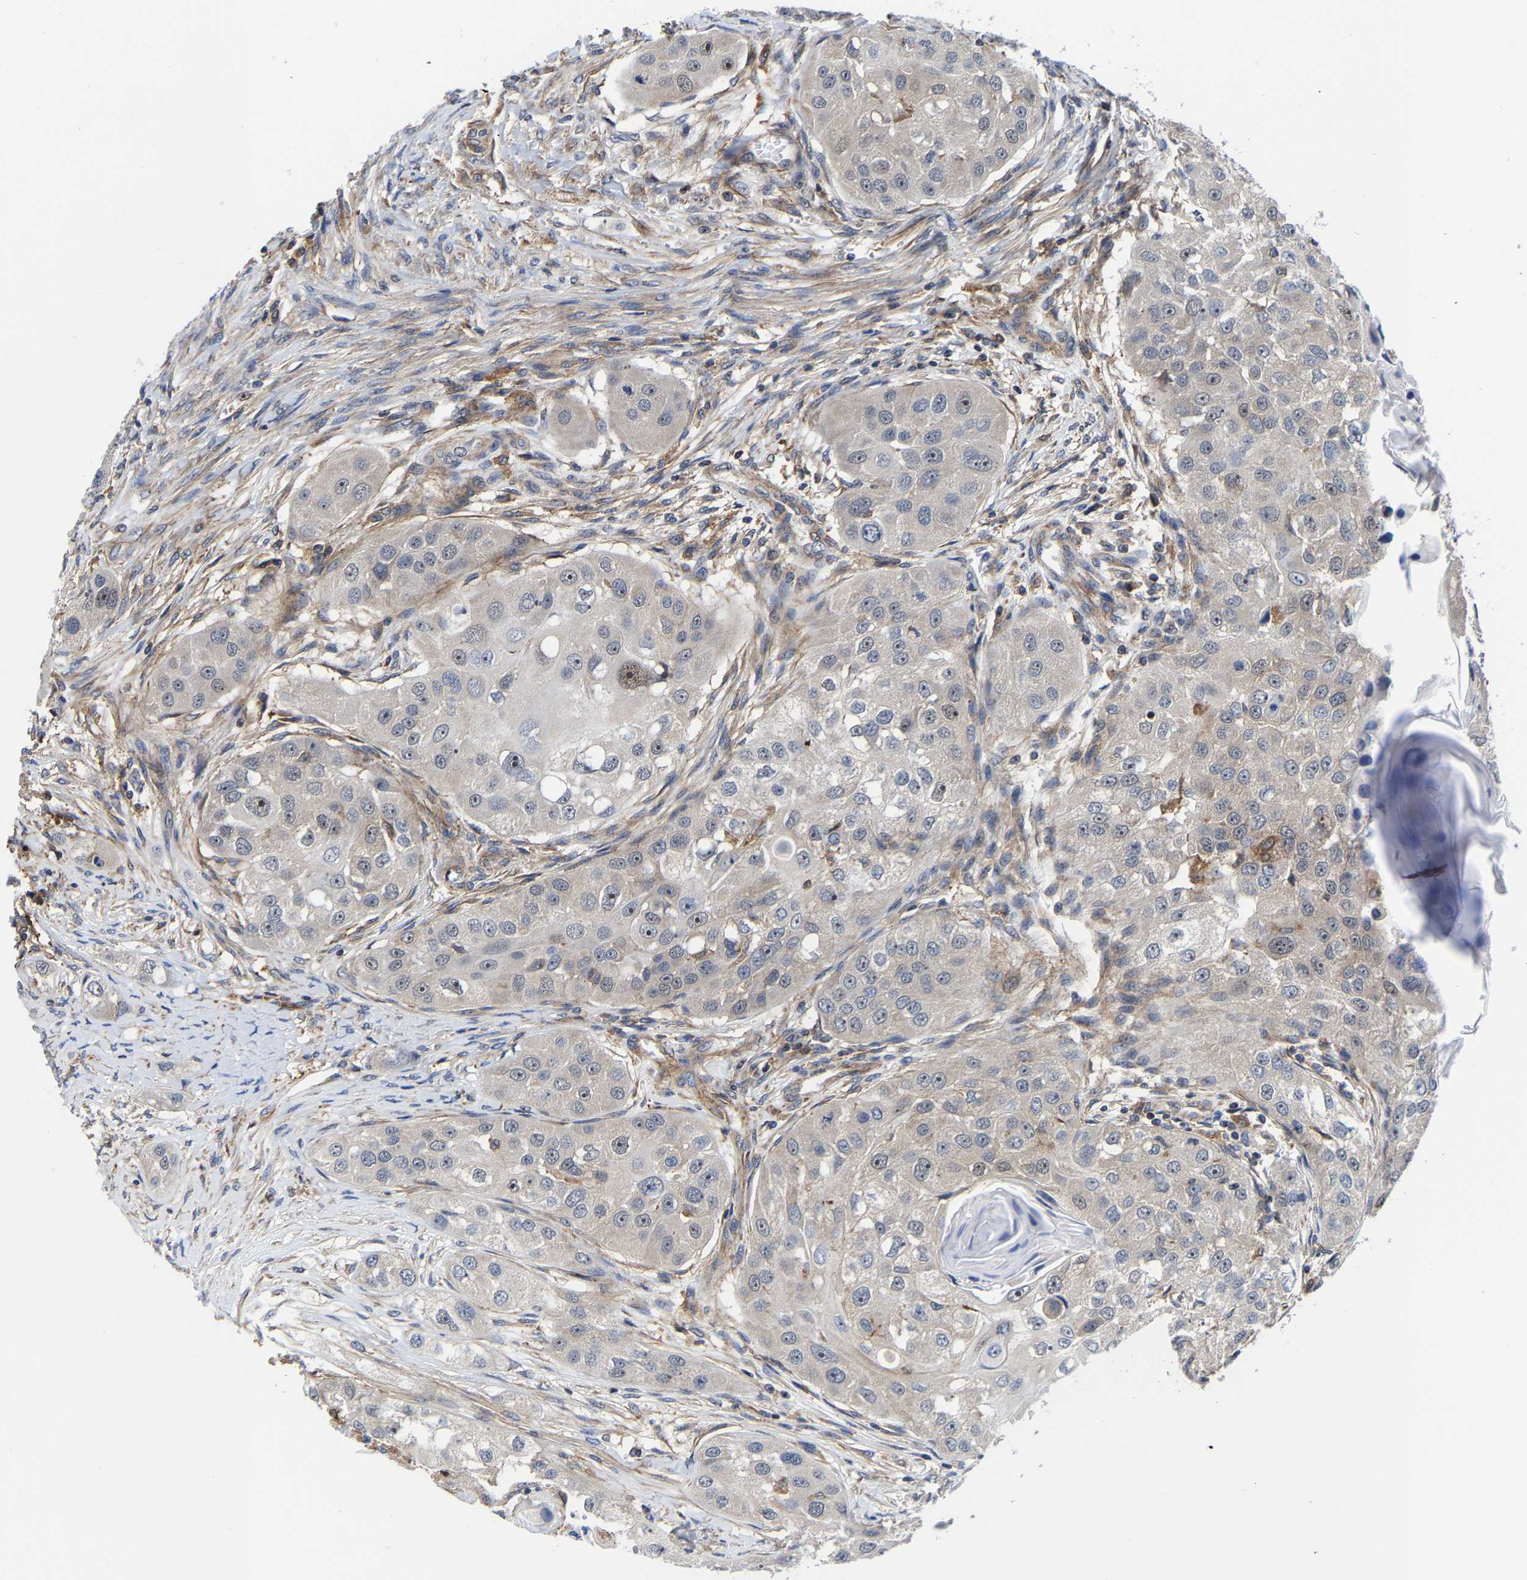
{"staining": {"intensity": "moderate", "quantity": "<25%", "location": "nuclear"}, "tissue": "head and neck cancer", "cell_type": "Tumor cells", "image_type": "cancer", "snomed": [{"axis": "morphology", "description": "Normal tissue, NOS"}, {"axis": "morphology", "description": "Squamous cell carcinoma, NOS"}, {"axis": "topography", "description": "Skeletal muscle"}, {"axis": "topography", "description": "Head-Neck"}], "caption": "Protein staining of head and neck squamous cell carcinoma tissue displays moderate nuclear expression in approximately <25% of tumor cells. The staining is performed using DAB (3,3'-diaminobenzidine) brown chromogen to label protein expression. The nuclei are counter-stained blue using hematoxylin.", "gene": "PFKFB3", "patient": {"sex": "male", "age": 51}}